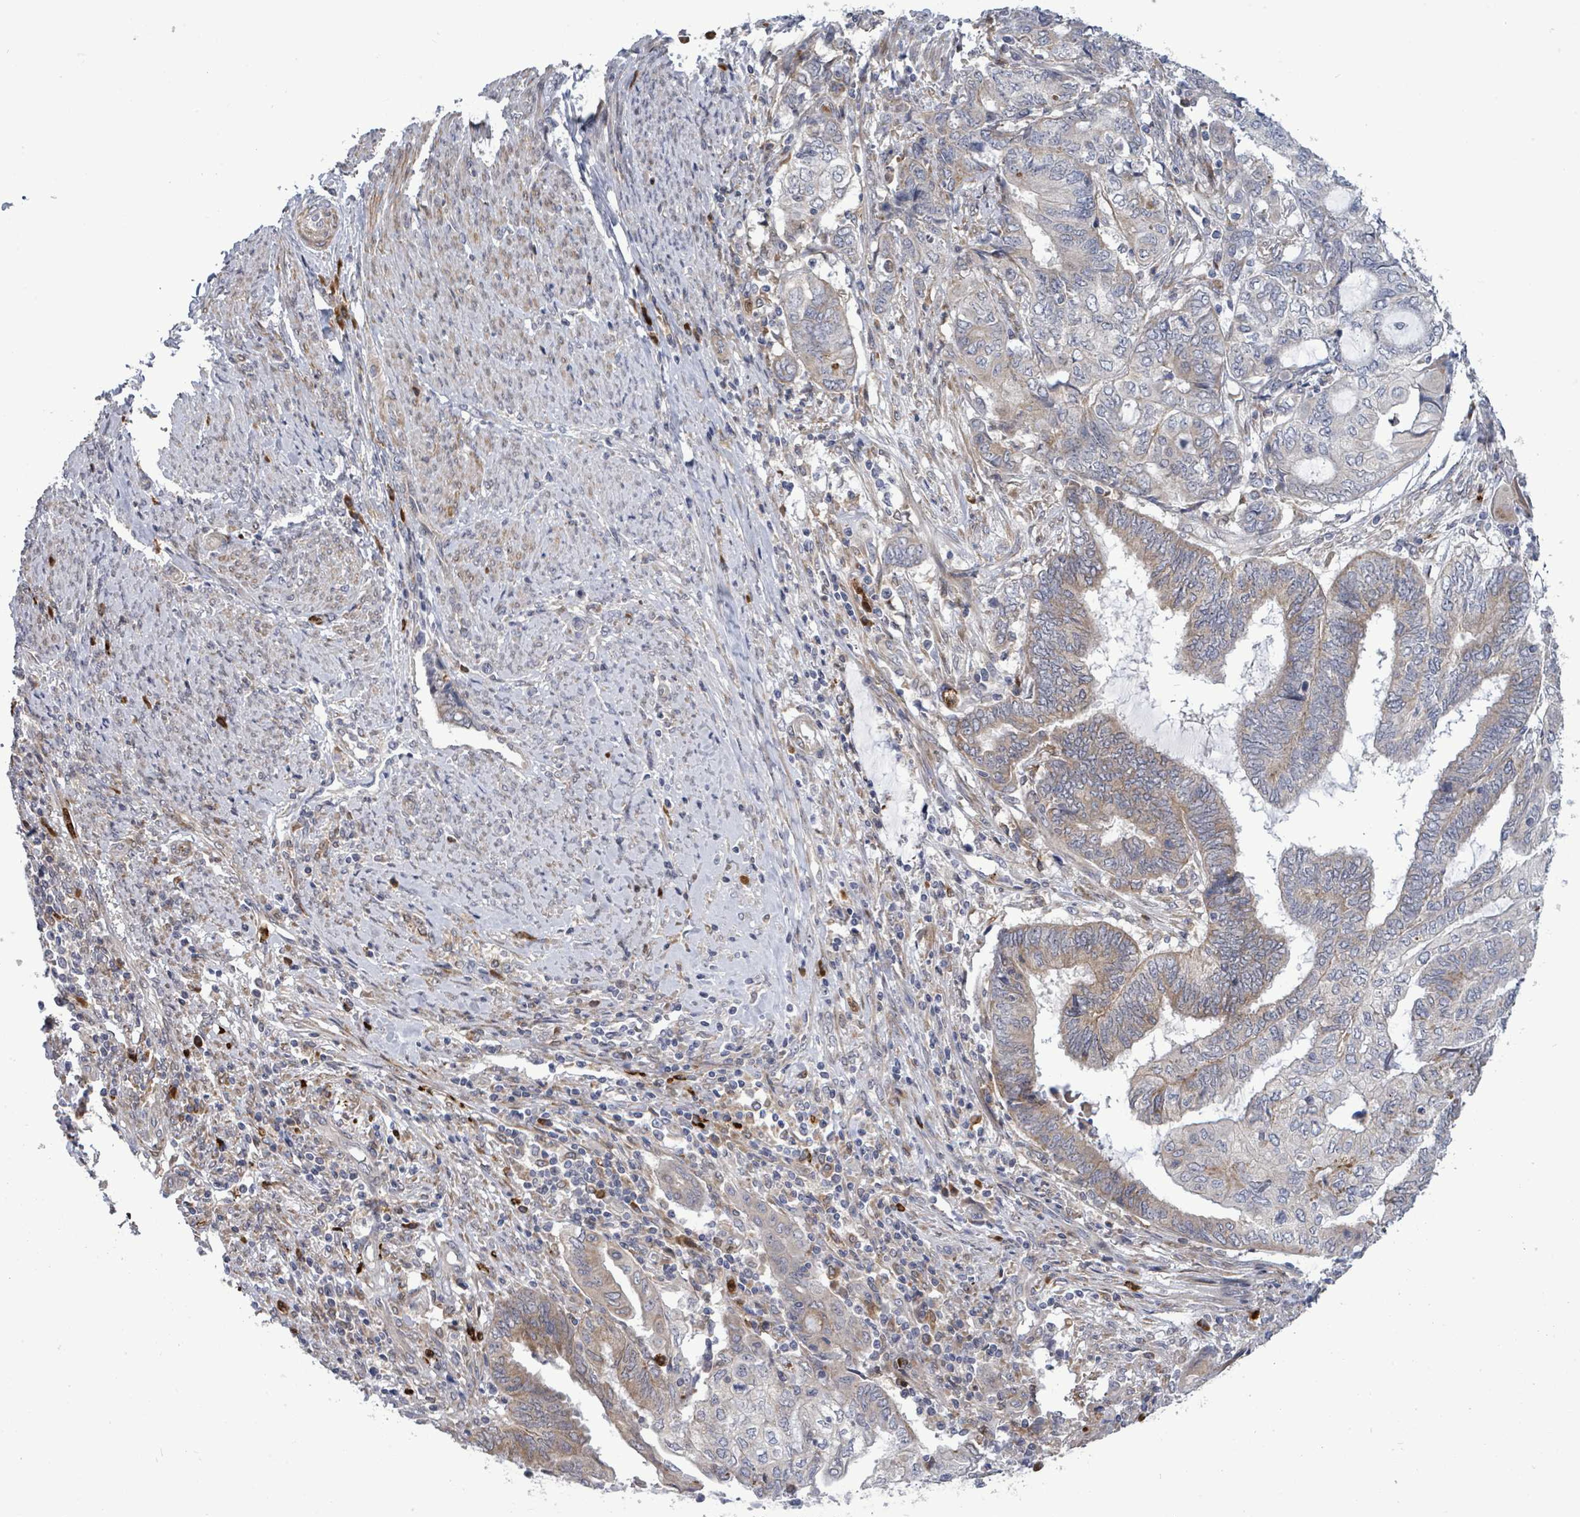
{"staining": {"intensity": "weak", "quantity": "<25%", "location": "cytoplasmic/membranous"}, "tissue": "endometrial cancer", "cell_type": "Tumor cells", "image_type": "cancer", "snomed": [{"axis": "morphology", "description": "Adenocarcinoma, NOS"}, {"axis": "topography", "description": "Uterus"}, {"axis": "topography", "description": "Endometrium"}], "caption": "The histopathology image exhibits no significant expression in tumor cells of endometrial cancer.", "gene": "SAR1A", "patient": {"sex": "female", "age": 70}}